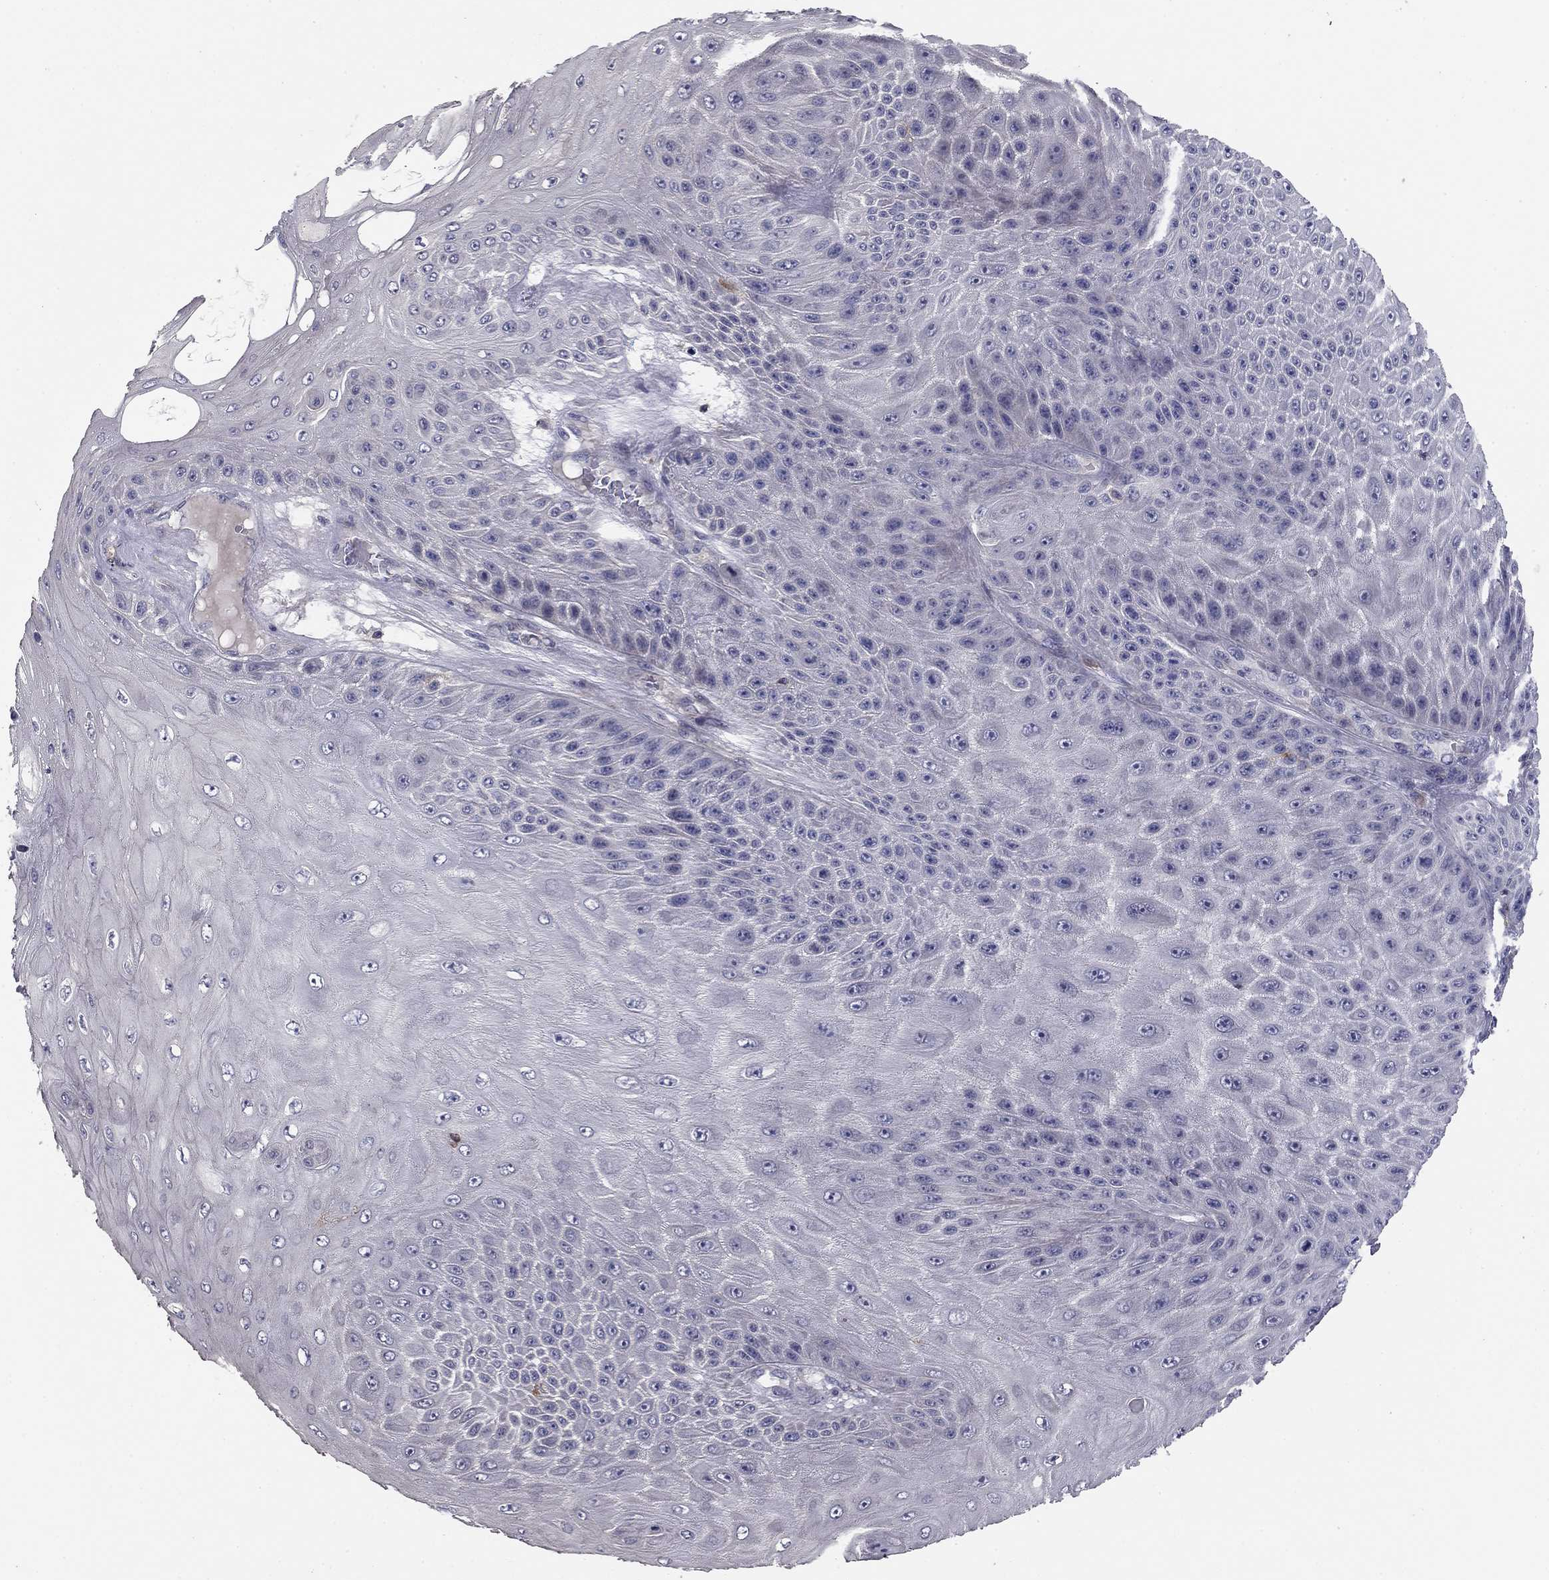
{"staining": {"intensity": "negative", "quantity": "none", "location": "none"}, "tissue": "skin cancer", "cell_type": "Tumor cells", "image_type": "cancer", "snomed": [{"axis": "morphology", "description": "Squamous cell carcinoma, NOS"}, {"axis": "topography", "description": "Skin"}], "caption": "A high-resolution photomicrograph shows IHC staining of skin squamous cell carcinoma, which reveals no significant expression in tumor cells.", "gene": "PLCB2", "patient": {"sex": "male", "age": 62}}